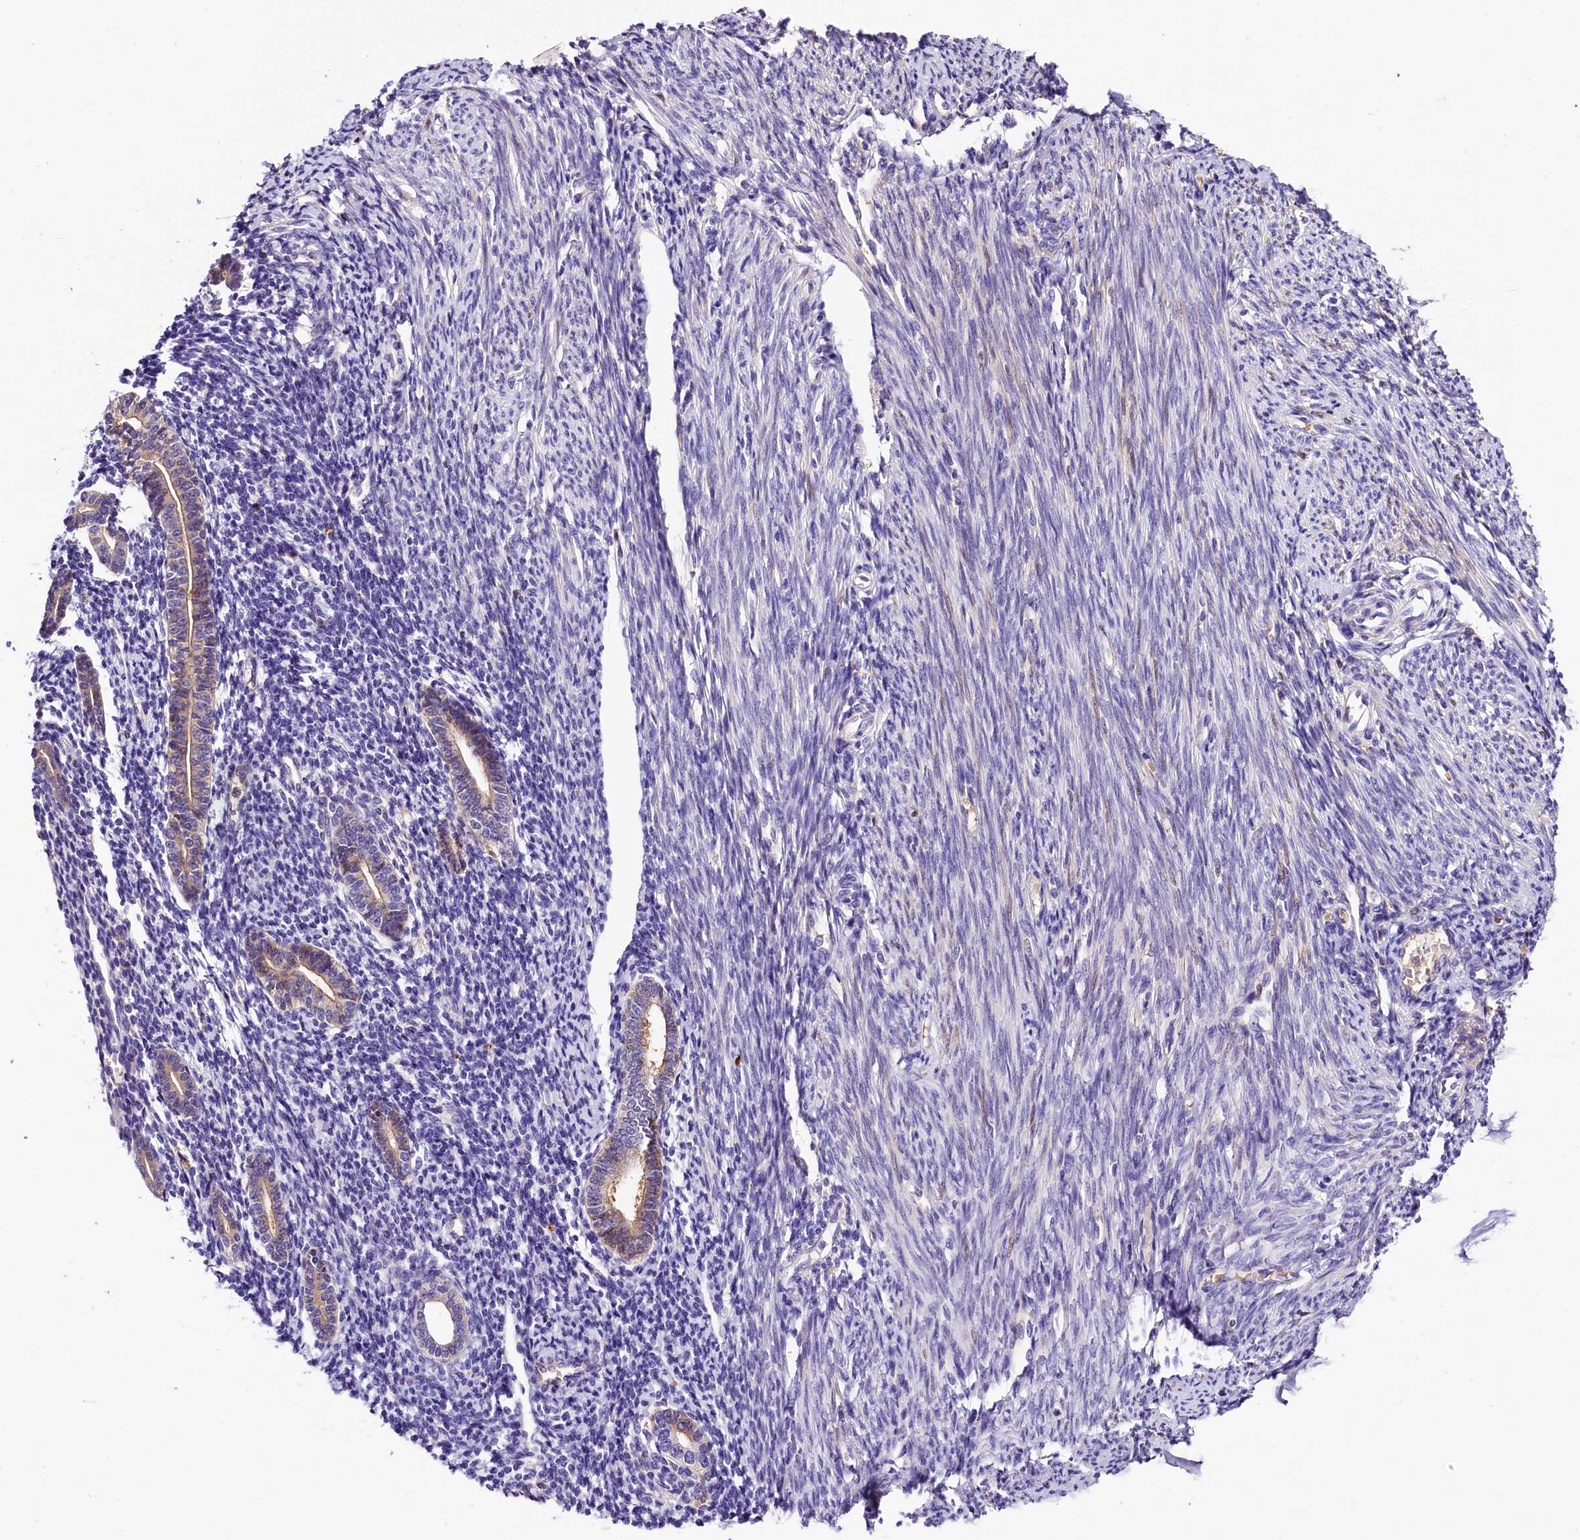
{"staining": {"intensity": "negative", "quantity": "none", "location": "none"}, "tissue": "endometrium", "cell_type": "Cells in endometrial stroma", "image_type": "normal", "snomed": [{"axis": "morphology", "description": "Normal tissue, NOS"}, {"axis": "topography", "description": "Endometrium"}], "caption": "This is a histopathology image of IHC staining of unremarkable endometrium, which shows no expression in cells in endometrial stroma.", "gene": "ARMC6", "patient": {"sex": "female", "age": 56}}